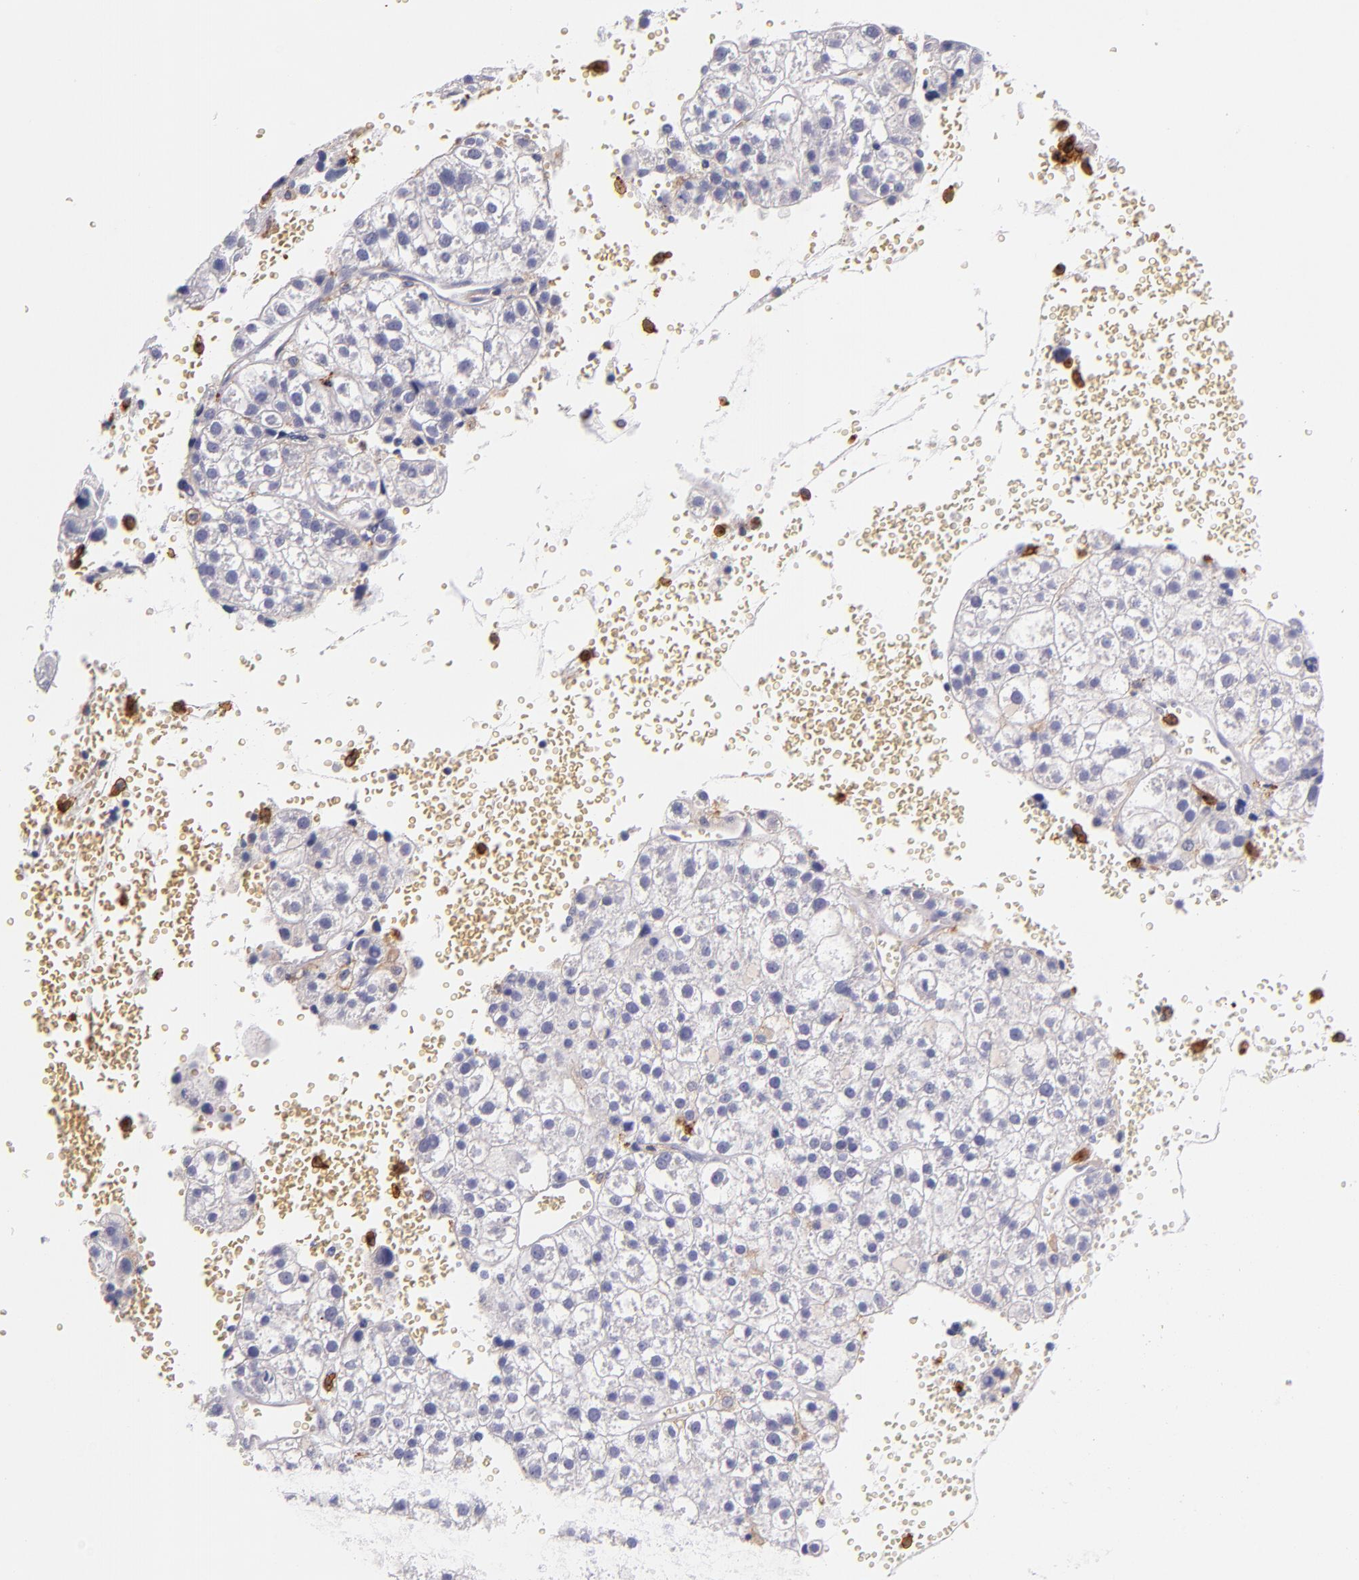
{"staining": {"intensity": "negative", "quantity": "none", "location": "none"}, "tissue": "liver cancer", "cell_type": "Tumor cells", "image_type": "cancer", "snomed": [{"axis": "morphology", "description": "Carcinoma, Hepatocellular, NOS"}, {"axis": "topography", "description": "Liver"}], "caption": "The histopathology image demonstrates no staining of tumor cells in liver cancer (hepatocellular carcinoma). (Brightfield microscopy of DAB (3,3'-diaminobenzidine) immunohistochemistry at high magnification).", "gene": "C5AR1", "patient": {"sex": "female", "age": 85}}